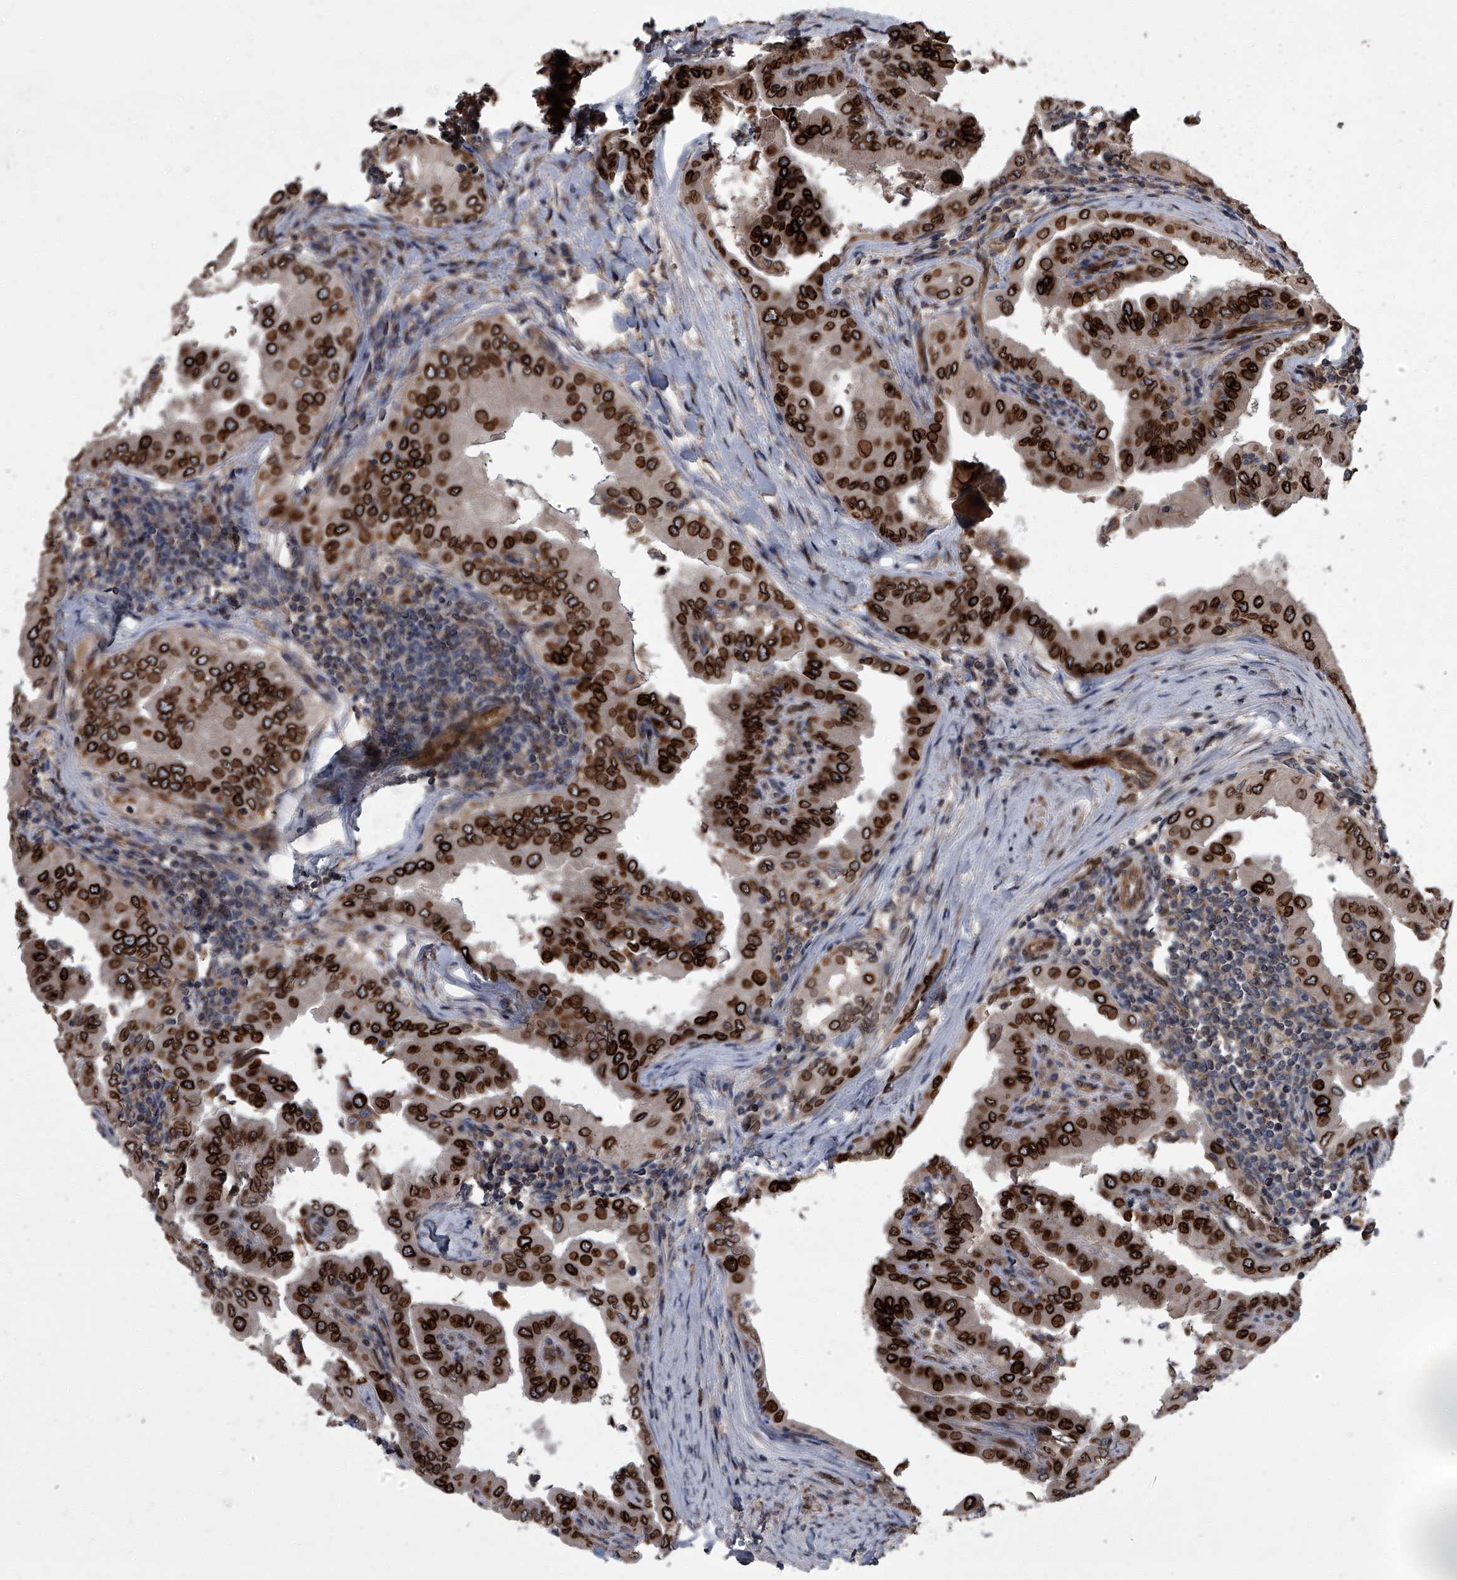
{"staining": {"intensity": "strong", "quantity": ">75%", "location": "cytoplasmic/membranous,nuclear"}, "tissue": "thyroid cancer", "cell_type": "Tumor cells", "image_type": "cancer", "snomed": [{"axis": "morphology", "description": "Papillary adenocarcinoma, NOS"}, {"axis": "topography", "description": "Thyroid gland"}], "caption": "Thyroid cancer (papillary adenocarcinoma) tissue exhibits strong cytoplasmic/membranous and nuclear positivity in approximately >75% of tumor cells, visualized by immunohistochemistry.", "gene": "LRRC8C", "patient": {"sex": "male", "age": 33}}